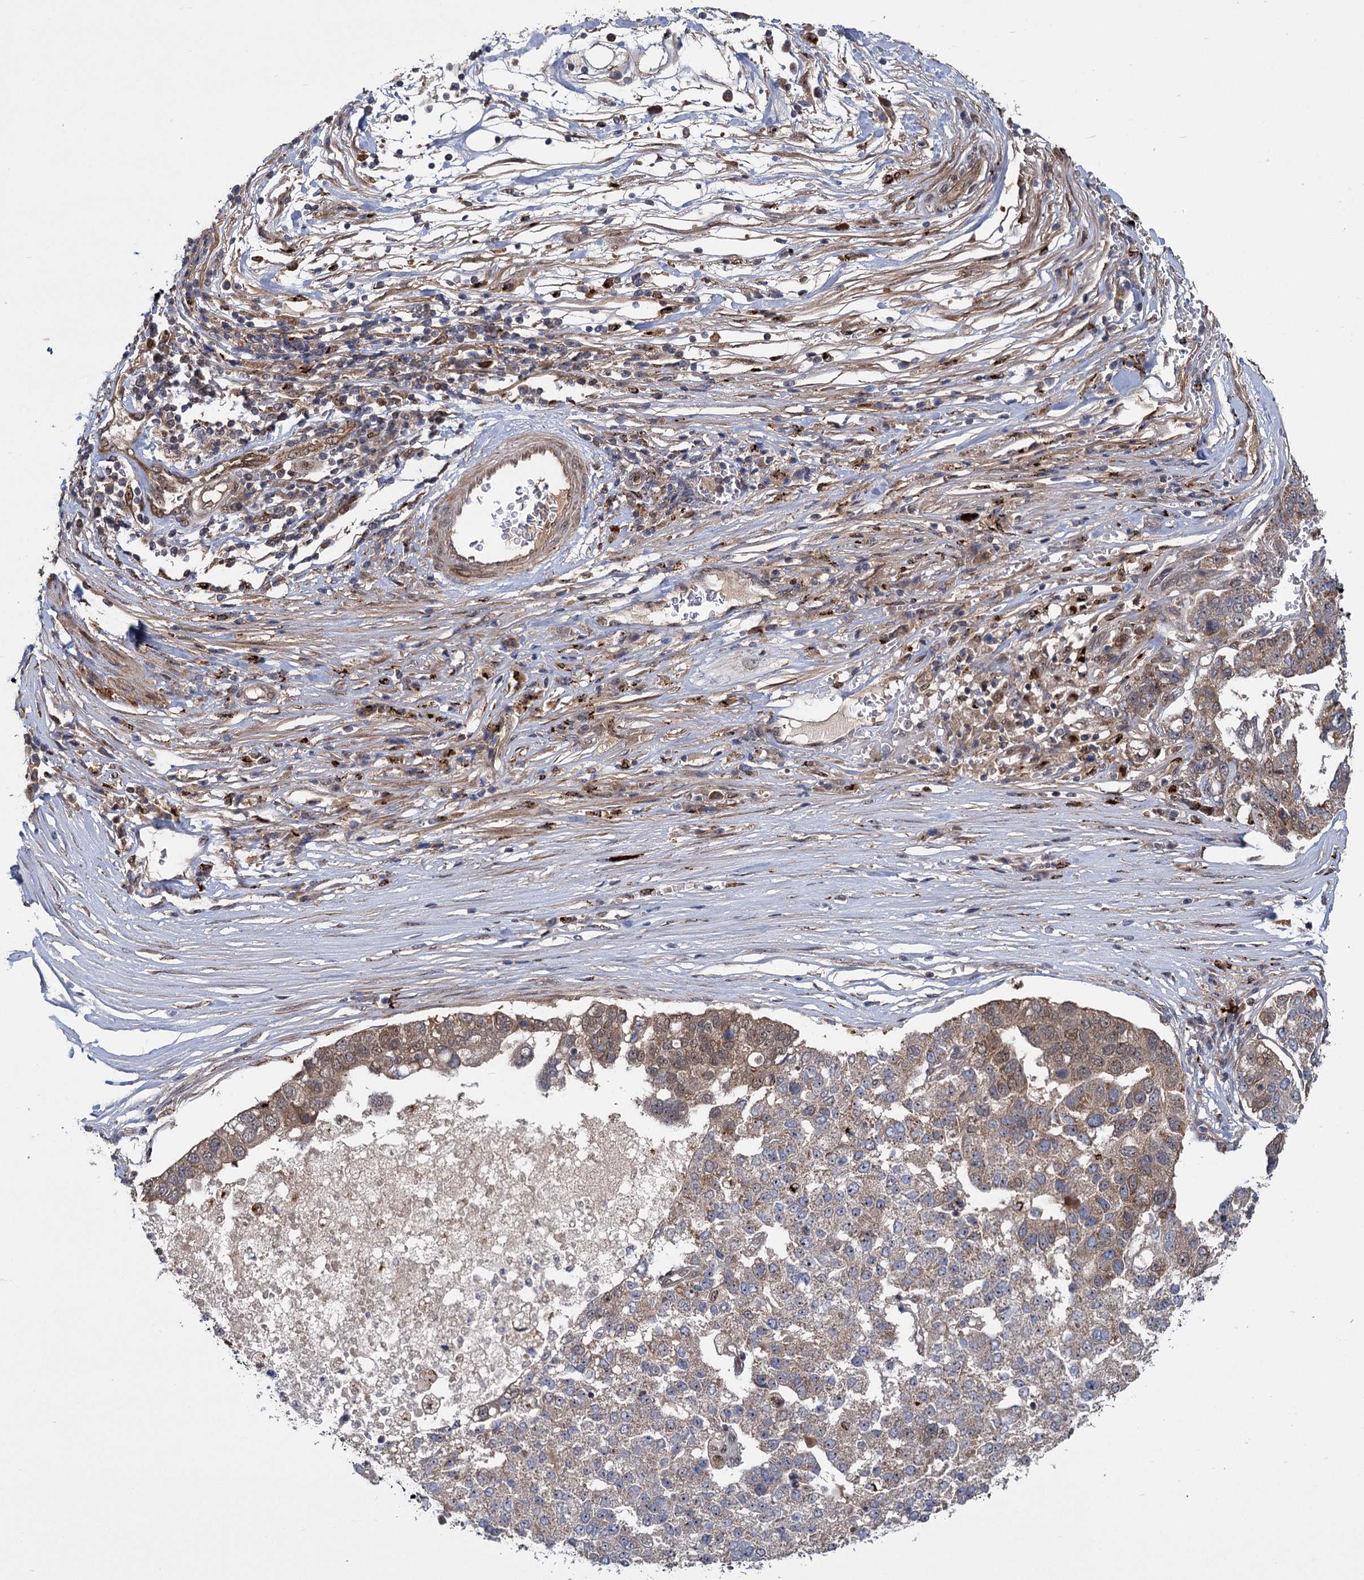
{"staining": {"intensity": "weak", "quantity": ">75%", "location": "cytoplasmic/membranous"}, "tissue": "pancreatic cancer", "cell_type": "Tumor cells", "image_type": "cancer", "snomed": [{"axis": "morphology", "description": "Adenocarcinoma, NOS"}, {"axis": "topography", "description": "Pancreas"}], "caption": "Human pancreatic cancer stained for a protein (brown) shows weak cytoplasmic/membranous positive positivity in approximately >75% of tumor cells.", "gene": "GAL3ST4", "patient": {"sex": "female", "age": 61}}